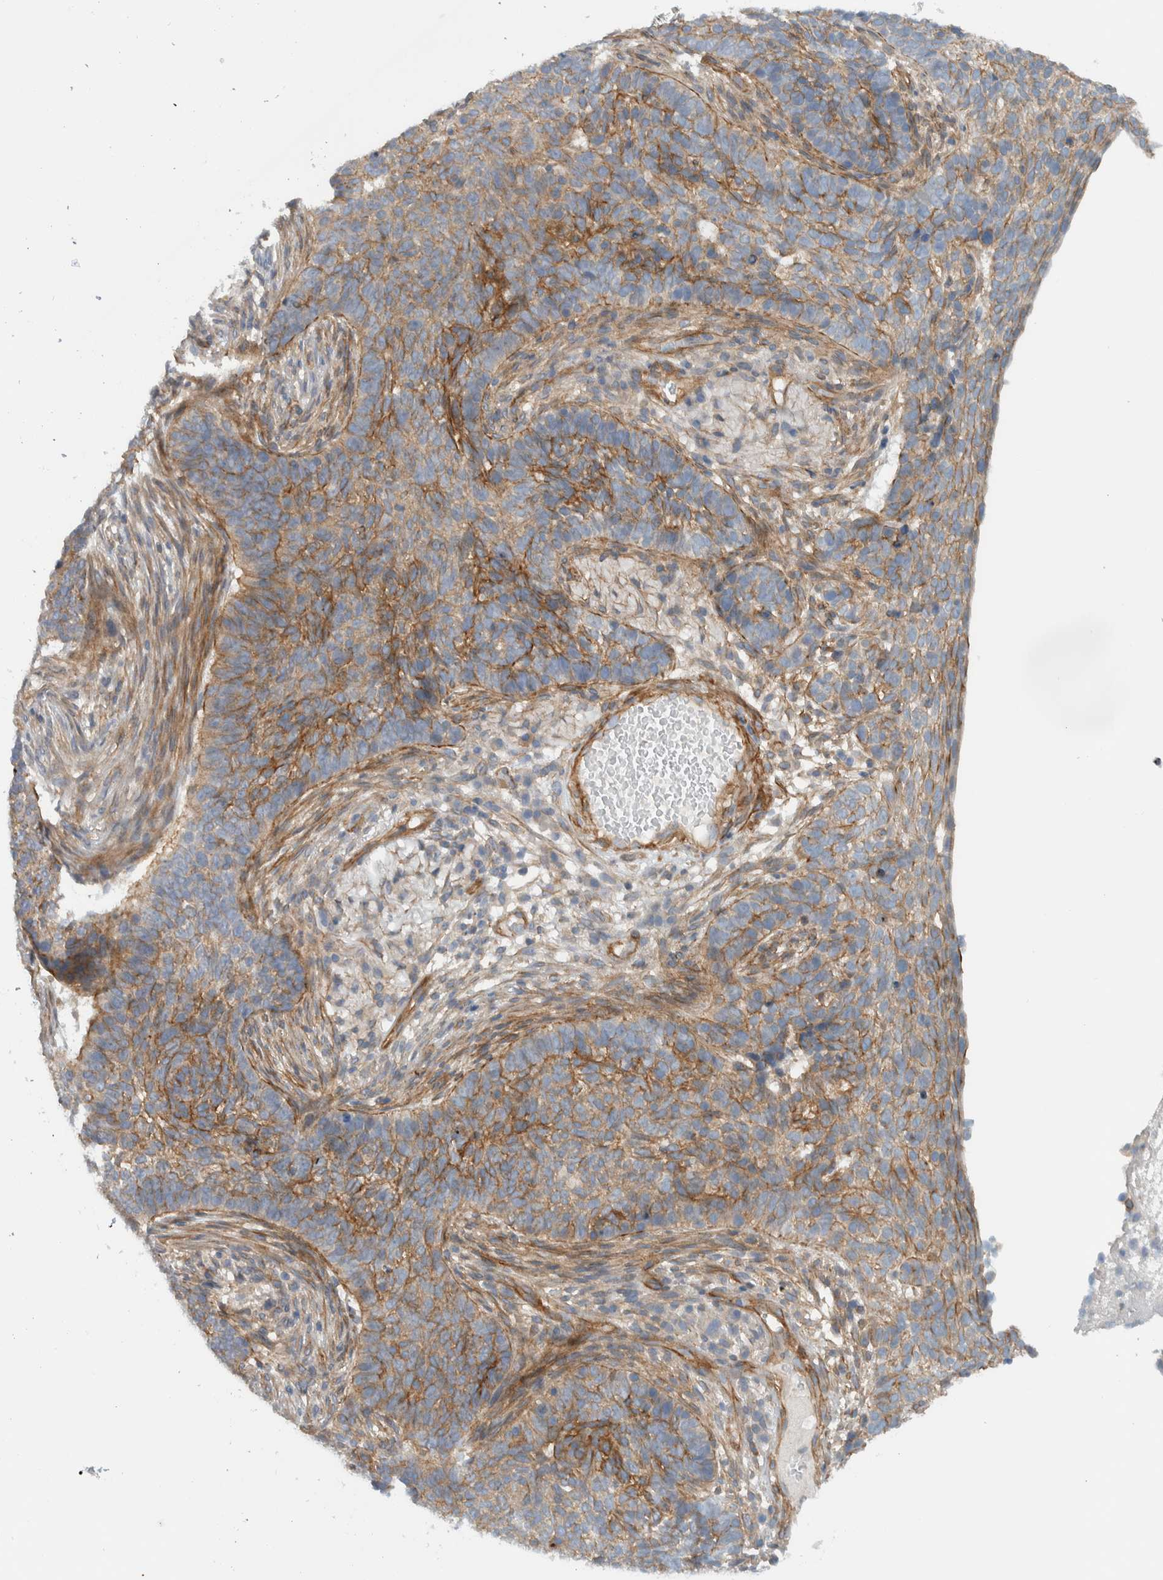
{"staining": {"intensity": "moderate", "quantity": ">75%", "location": "cytoplasmic/membranous"}, "tissue": "skin cancer", "cell_type": "Tumor cells", "image_type": "cancer", "snomed": [{"axis": "morphology", "description": "Basal cell carcinoma"}, {"axis": "topography", "description": "Skin"}], "caption": "Protein expression analysis of skin basal cell carcinoma exhibits moderate cytoplasmic/membranous expression in approximately >75% of tumor cells.", "gene": "MPRIP", "patient": {"sex": "male", "age": 85}}